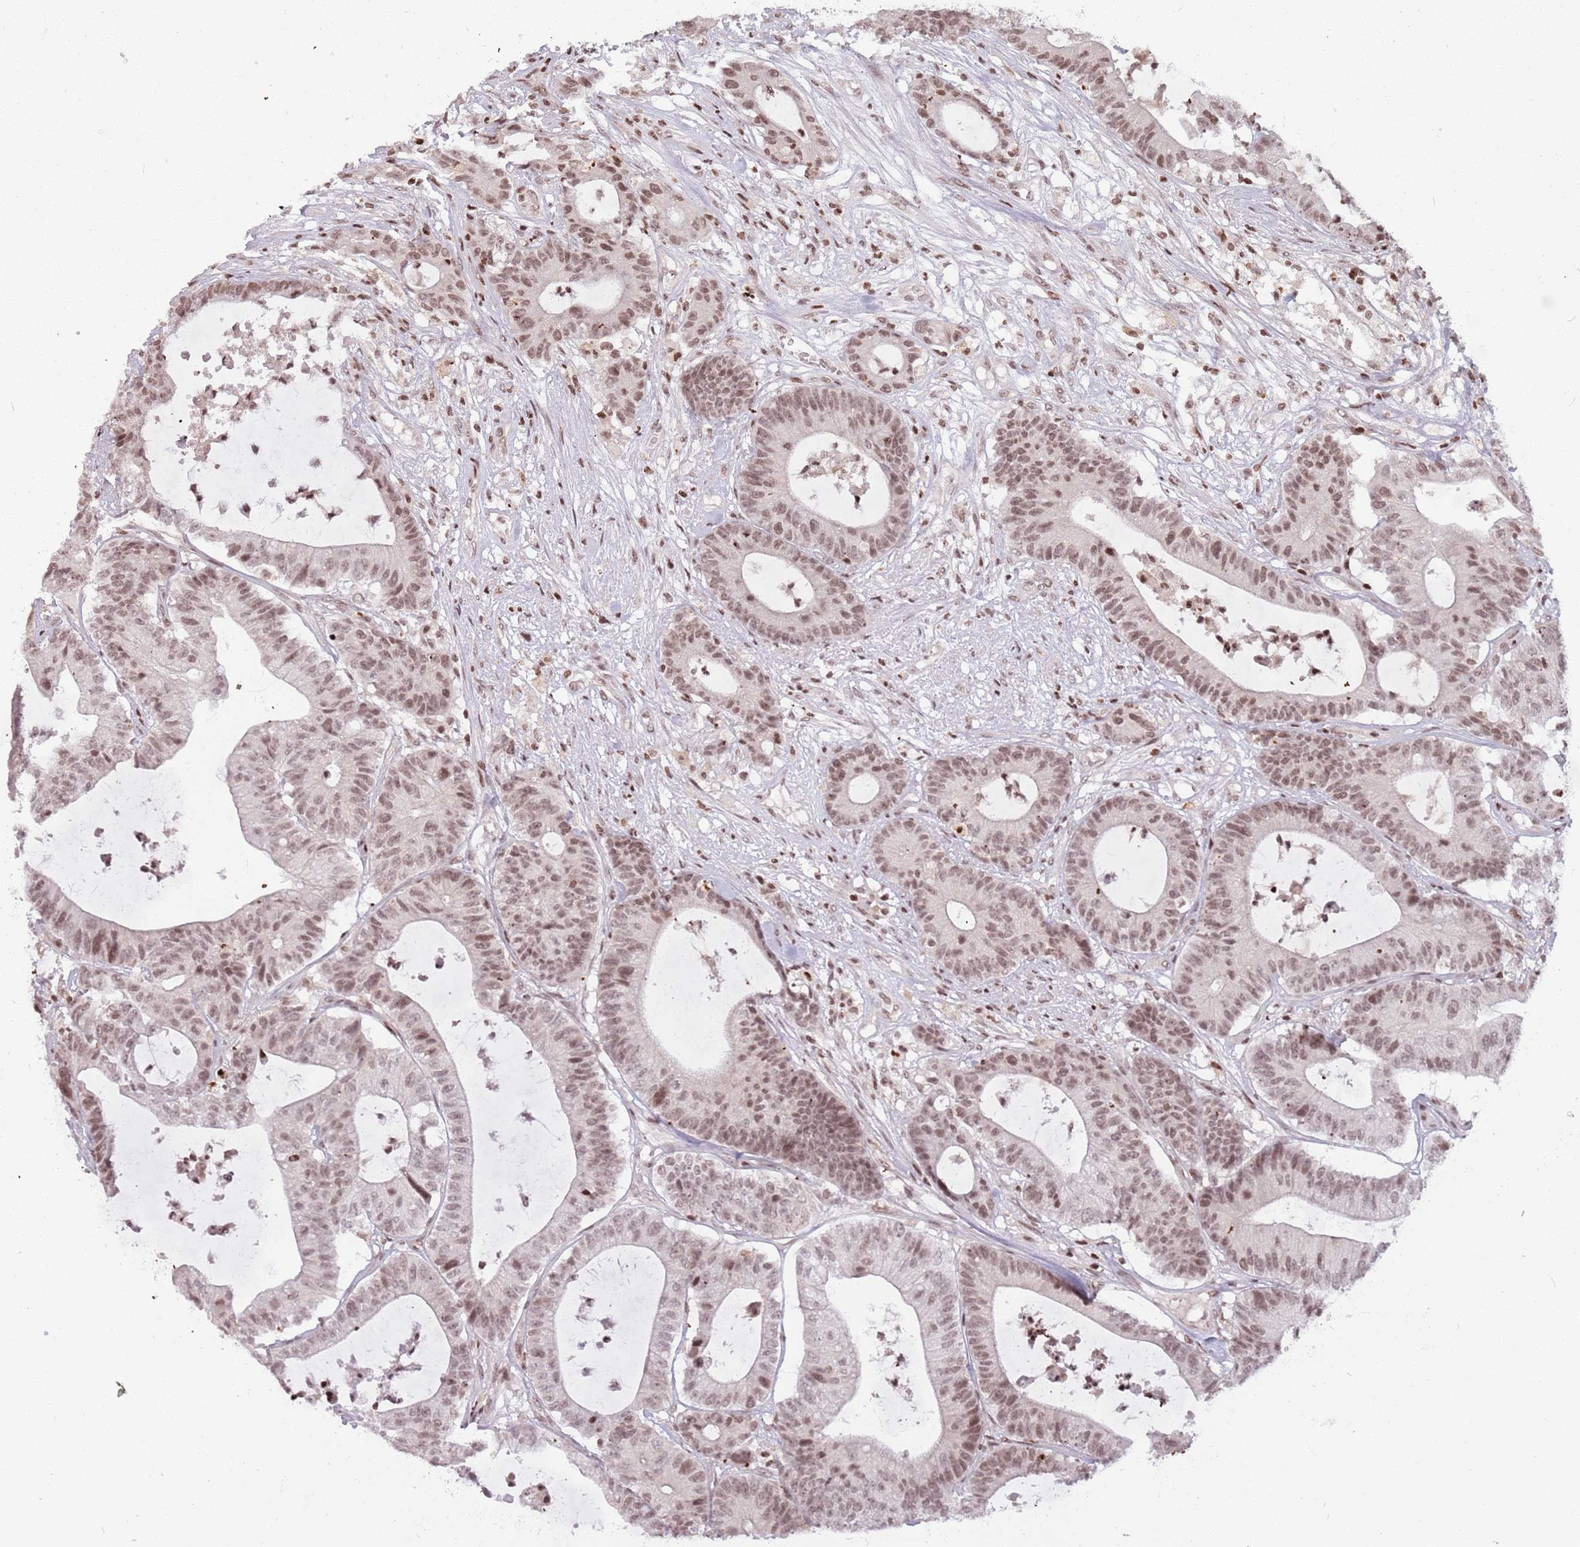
{"staining": {"intensity": "moderate", "quantity": ">75%", "location": "nuclear"}, "tissue": "colorectal cancer", "cell_type": "Tumor cells", "image_type": "cancer", "snomed": [{"axis": "morphology", "description": "Adenocarcinoma, NOS"}, {"axis": "topography", "description": "Colon"}], "caption": "Immunohistochemical staining of human colorectal adenocarcinoma shows medium levels of moderate nuclear protein staining in approximately >75% of tumor cells. (IHC, brightfield microscopy, high magnification).", "gene": "SH3RF3", "patient": {"sex": "female", "age": 84}}